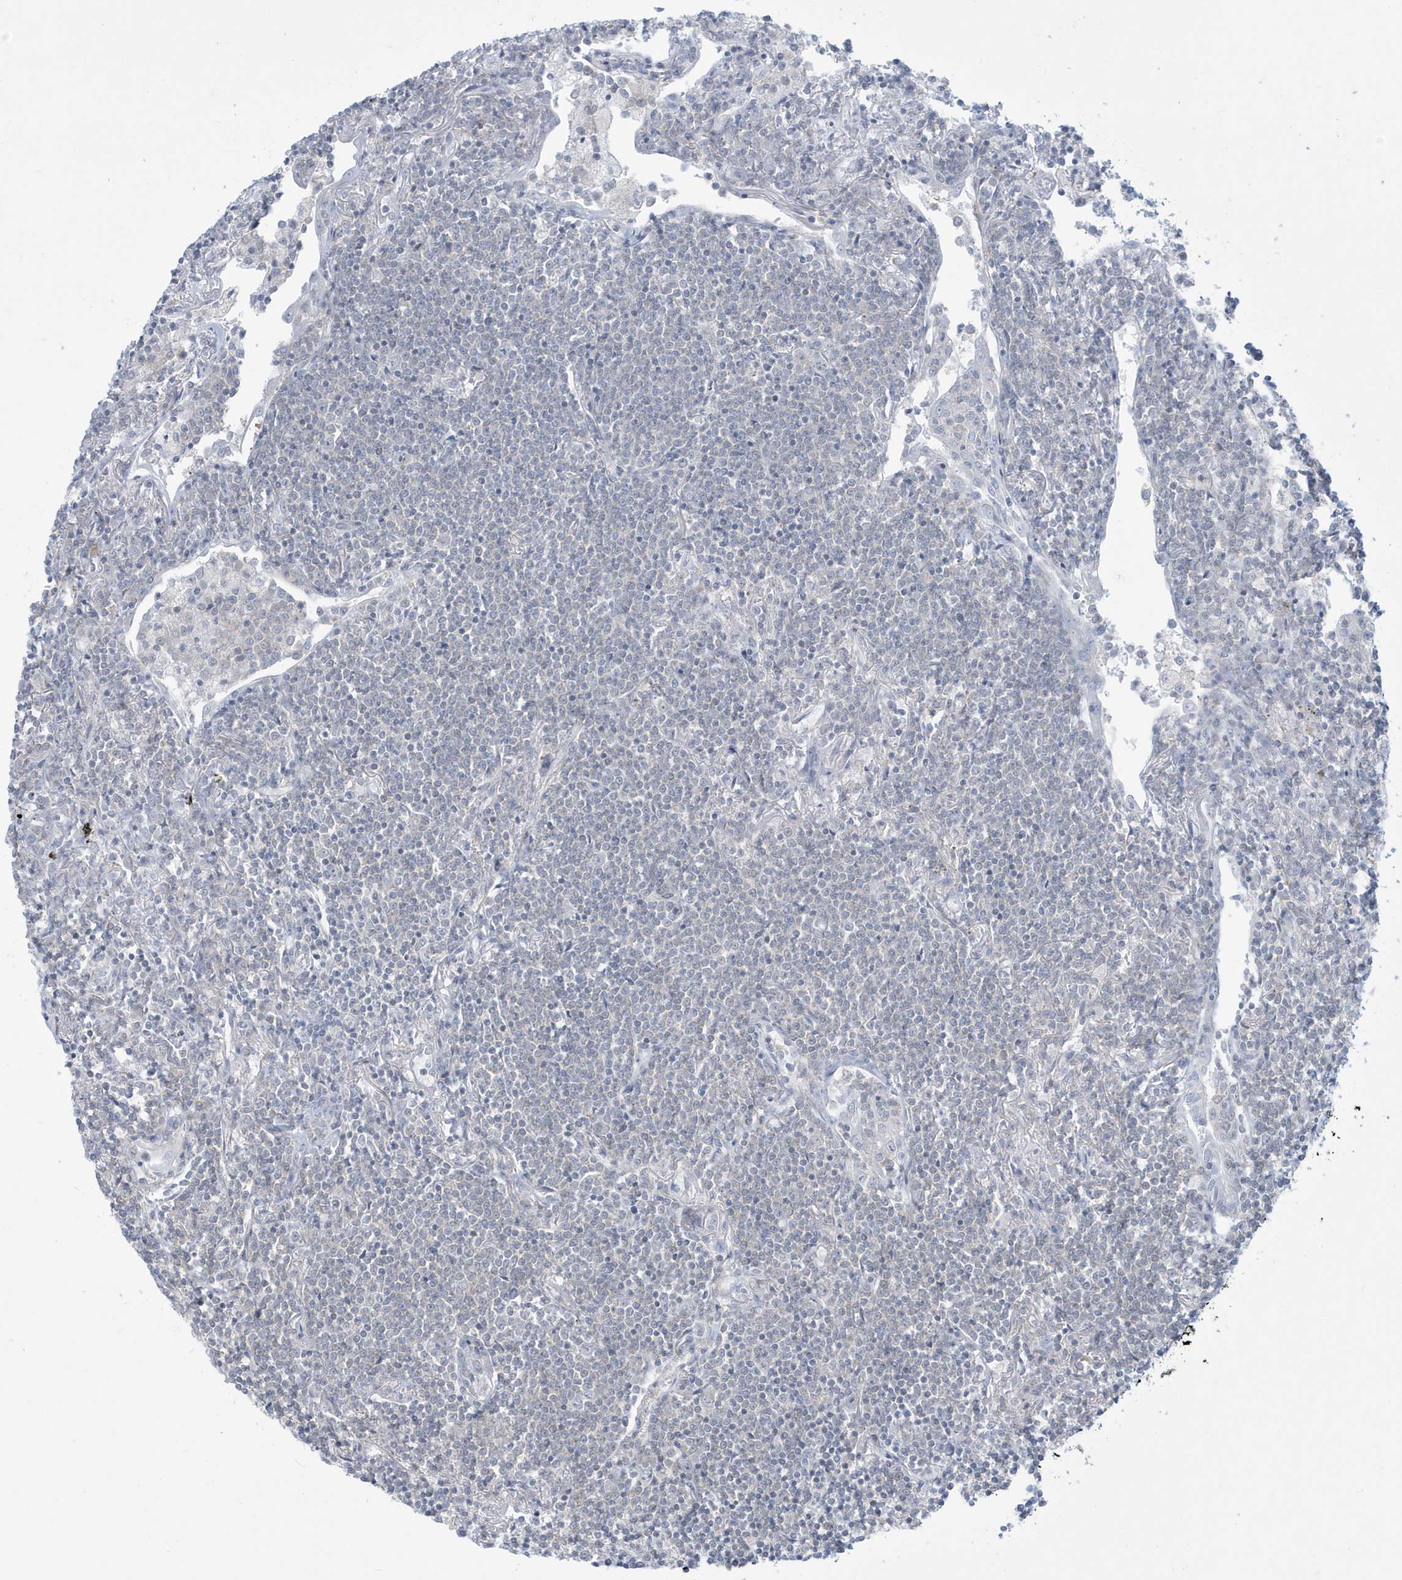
{"staining": {"intensity": "negative", "quantity": "none", "location": "none"}, "tissue": "lymphoma", "cell_type": "Tumor cells", "image_type": "cancer", "snomed": [{"axis": "morphology", "description": "Malignant lymphoma, non-Hodgkin's type, Low grade"}, {"axis": "topography", "description": "Lung"}], "caption": "IHC image of neoplastic tissue: human malignant lymphoma, non-Hodgkin's type (low-grade) stained with DAB (3,3'-diaminobenzidine) shows no significant protein staining in tumor cells.", "gene": "SLAMF9", "patient": {"sex": "female", "age": 71}}